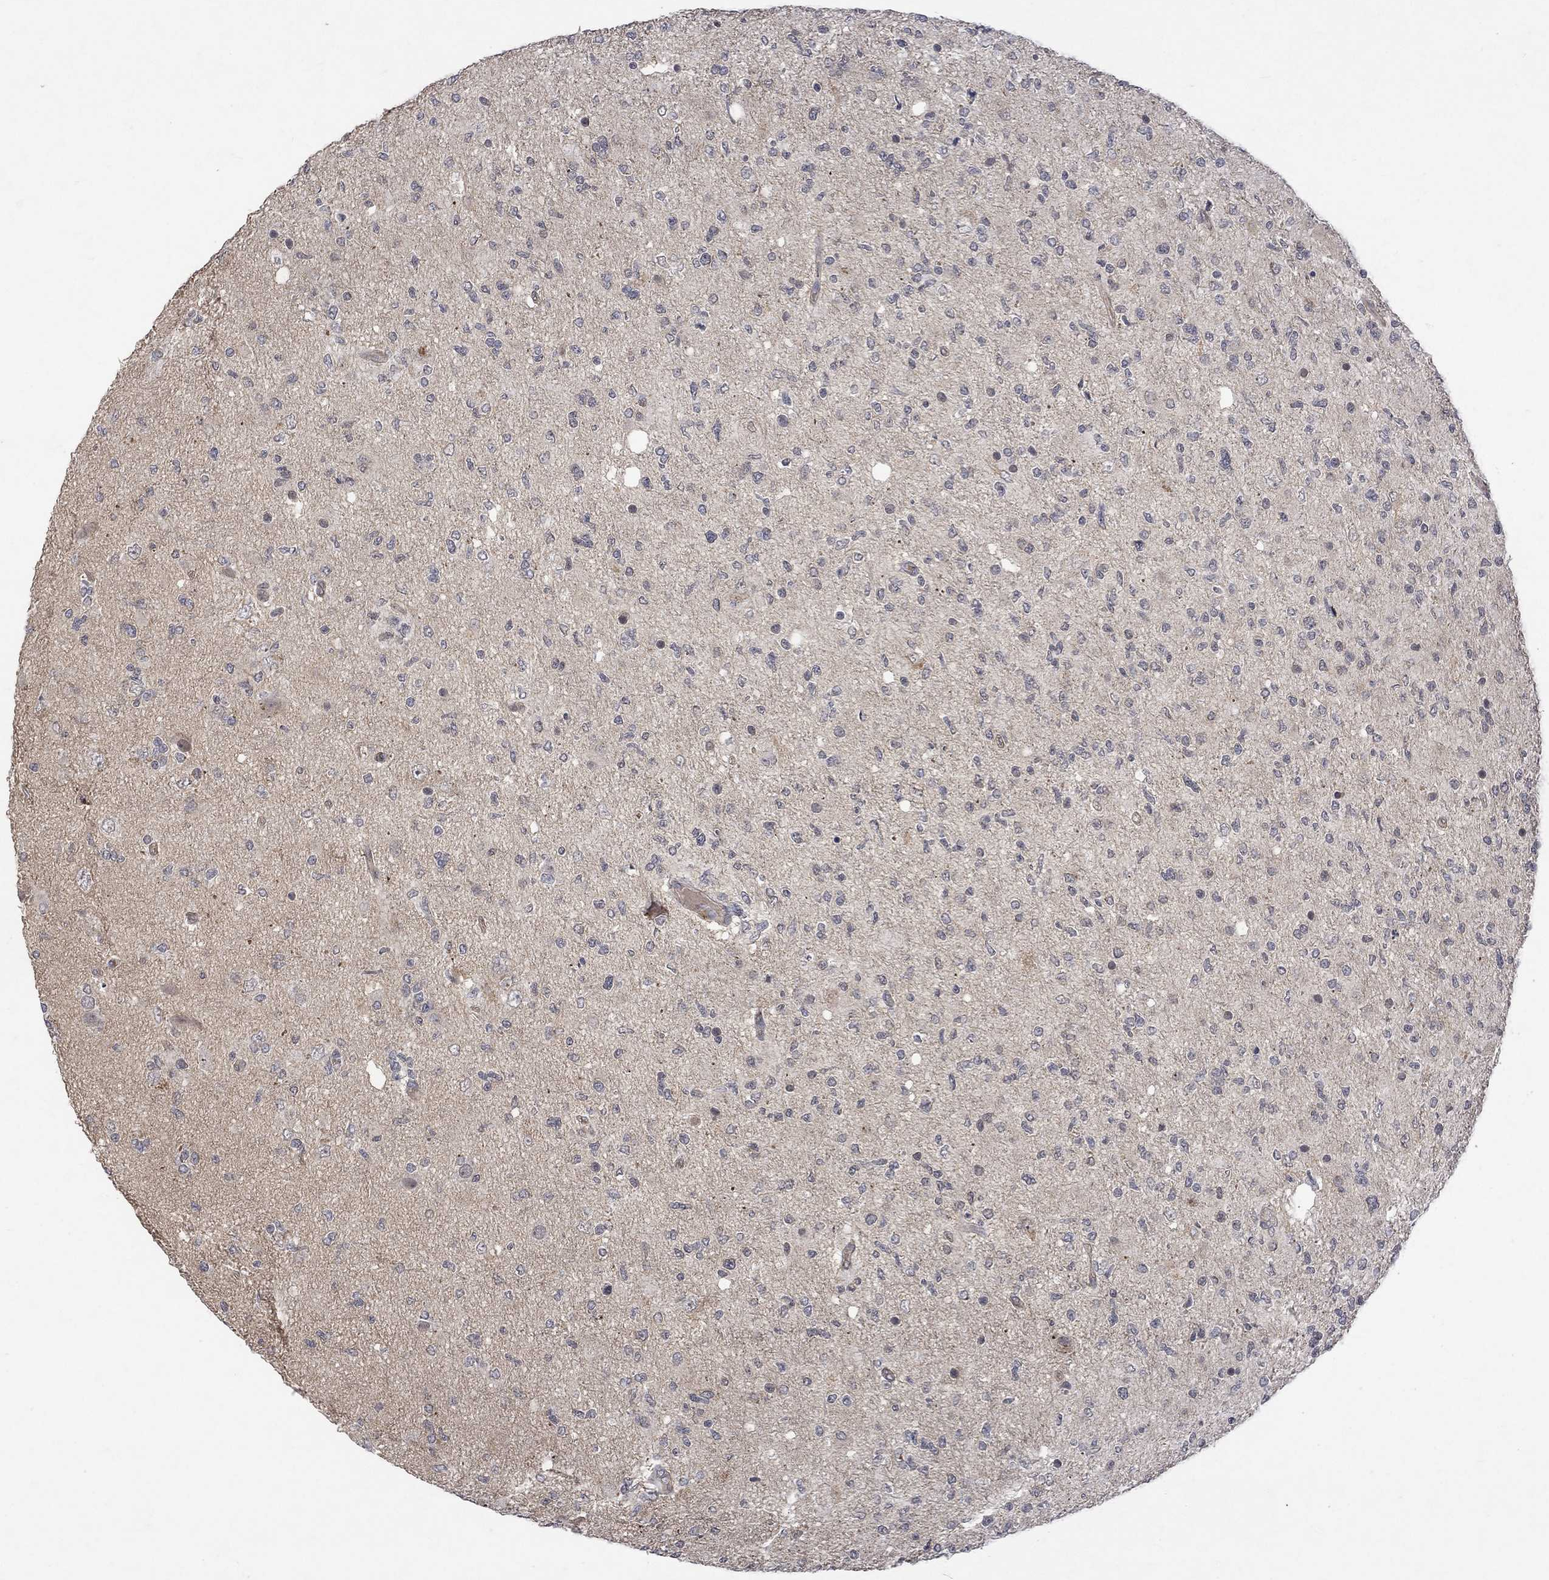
{"staining": {"intensity": "negative", "quantity": "none", "location": "none"}, "tissue": "glioma", "cell_type": "Tumor cells", "image_type": "cancer", "snomed": [{"axis": "morphology", "description": "Glioma, malignant, High grade"}, {"axis": "topography", "description": "Cerebral cortex"}], "caption": "Immunohistochemistry (IHC) of malignant high-grade glioma reveals no expression in tumor cells. (Immunohistochemistry, brightfield microscopy, high magnification).", "gene": "GRIN2D", "patient": {"sex": "male", "age": 70}}